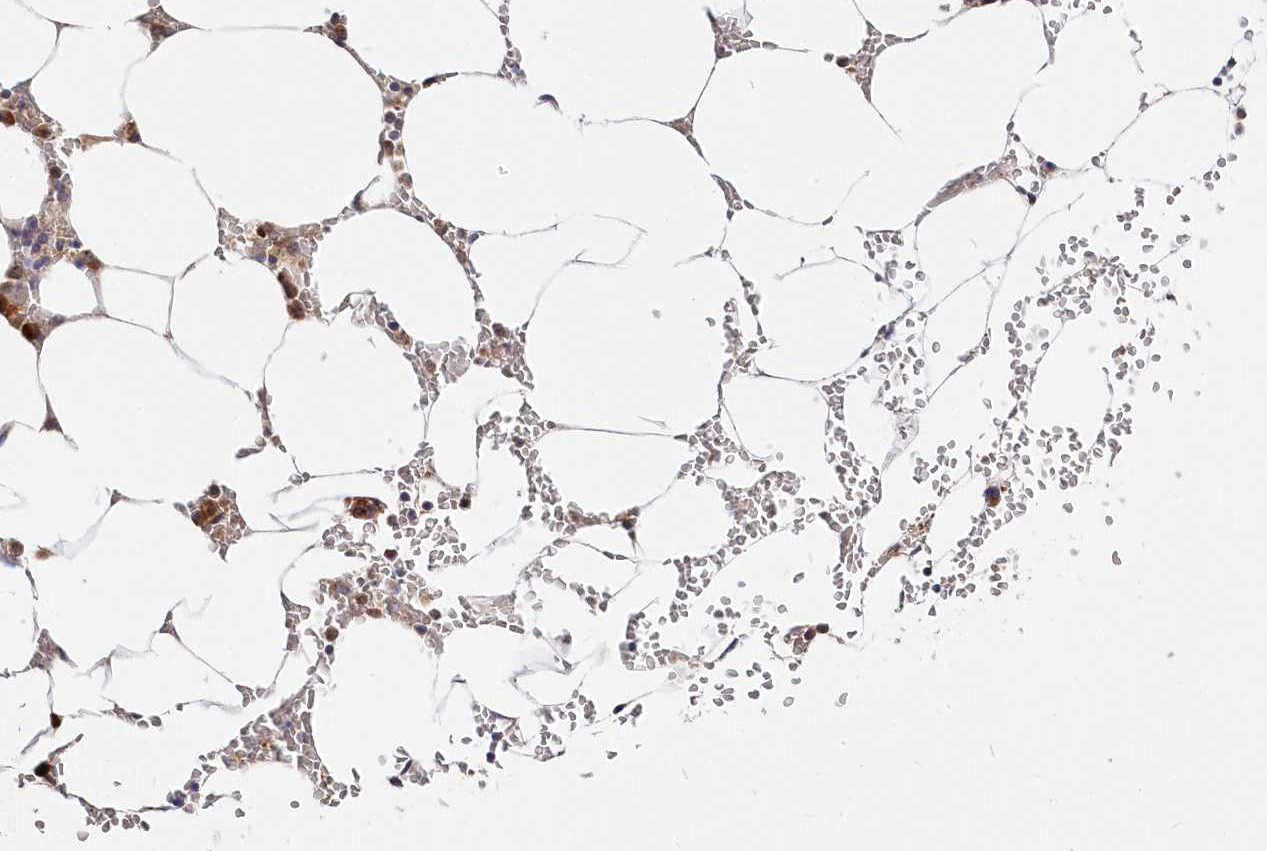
{"staining": {"intensity": "moderate", "quantity": "25%-75%", "location": "cytoplasmic/membranous"}, "tissue": "bone marrow", "cell_type": "Hematopoietic cells", "image_type": "normal", "snomed": [{"axis": "morphology", "description": "Normal tissue, NOS"}, {"axis": "topography", "description": "Bone marrow"}], "caption": "The immunohistochemical stain highlights moderate cytoplasmic/membranous staining in hematopoietic cells of benign bone marrow.", "gene": "KATNA1", "patient": {"sex": "male", "age": 70}}